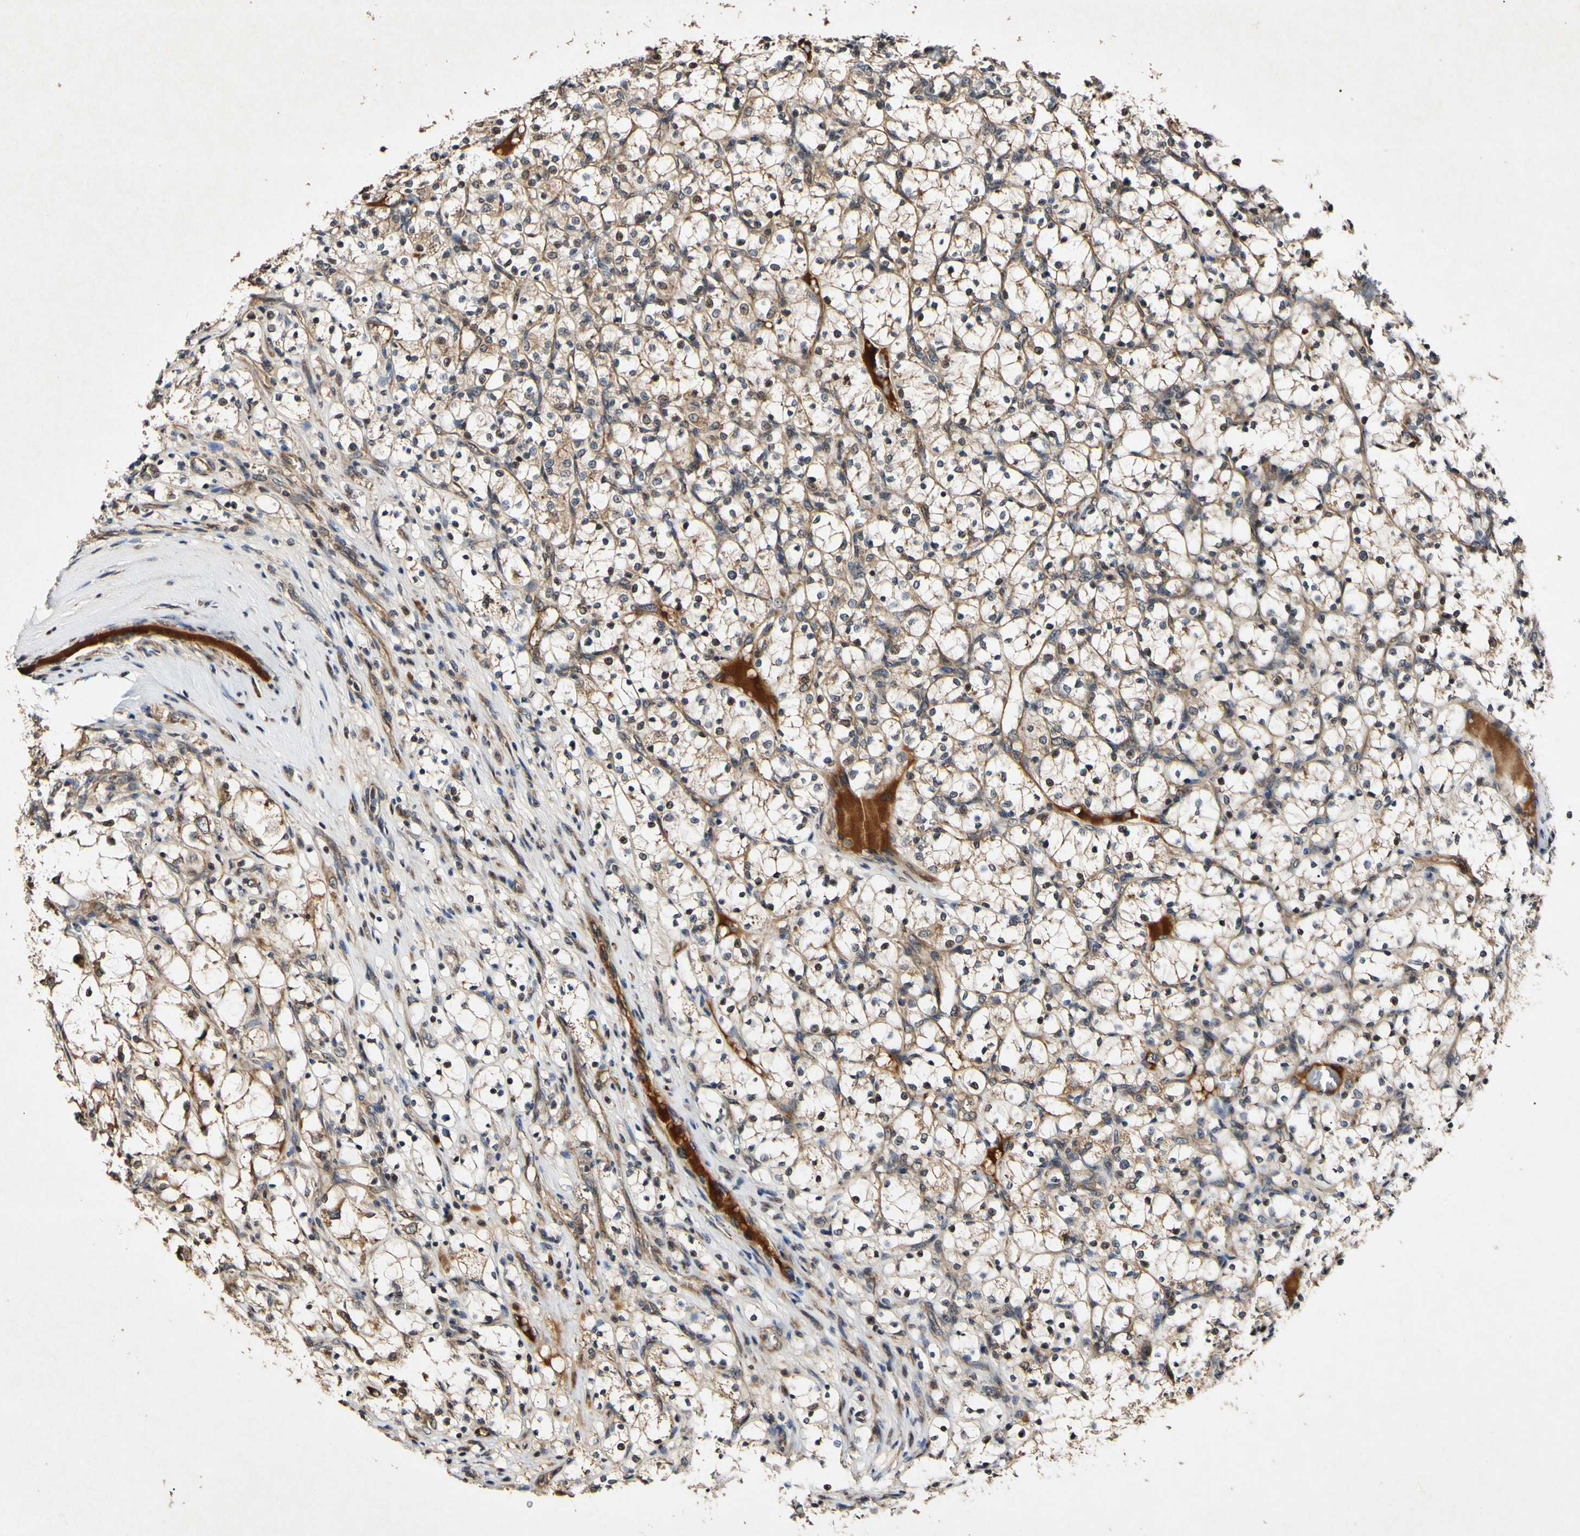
{"staining": {"intensity": "moderate", "quantity": "25%-75%", "location": "cytoplasmic/membranous,nuclear"}, "tissue": "renal cancer", "cell_type": "Tumor cells", "image_type": "cancer", "snomed": [{"axis": "morphology", "description": "Adenocarcinoma, NOS"}, {"axis": "topography", "description": "Kidney"}], "caption": "High-magnification brightfield microscopy of renal adenocarcinoma stained with DAB (3,3'-diaminobenzidine) (brown) and counterstained with hematoxylin (blue). tumor cells exhibit moderate cytoplasmic/membranous and nuclear positivity is appreciated in about25%-75% of cells. (DAB IHC, brown staining for protein, blue staining for nuclei).", "gene": "PLAT", "patient": {"sex": "female", "age": 69}}